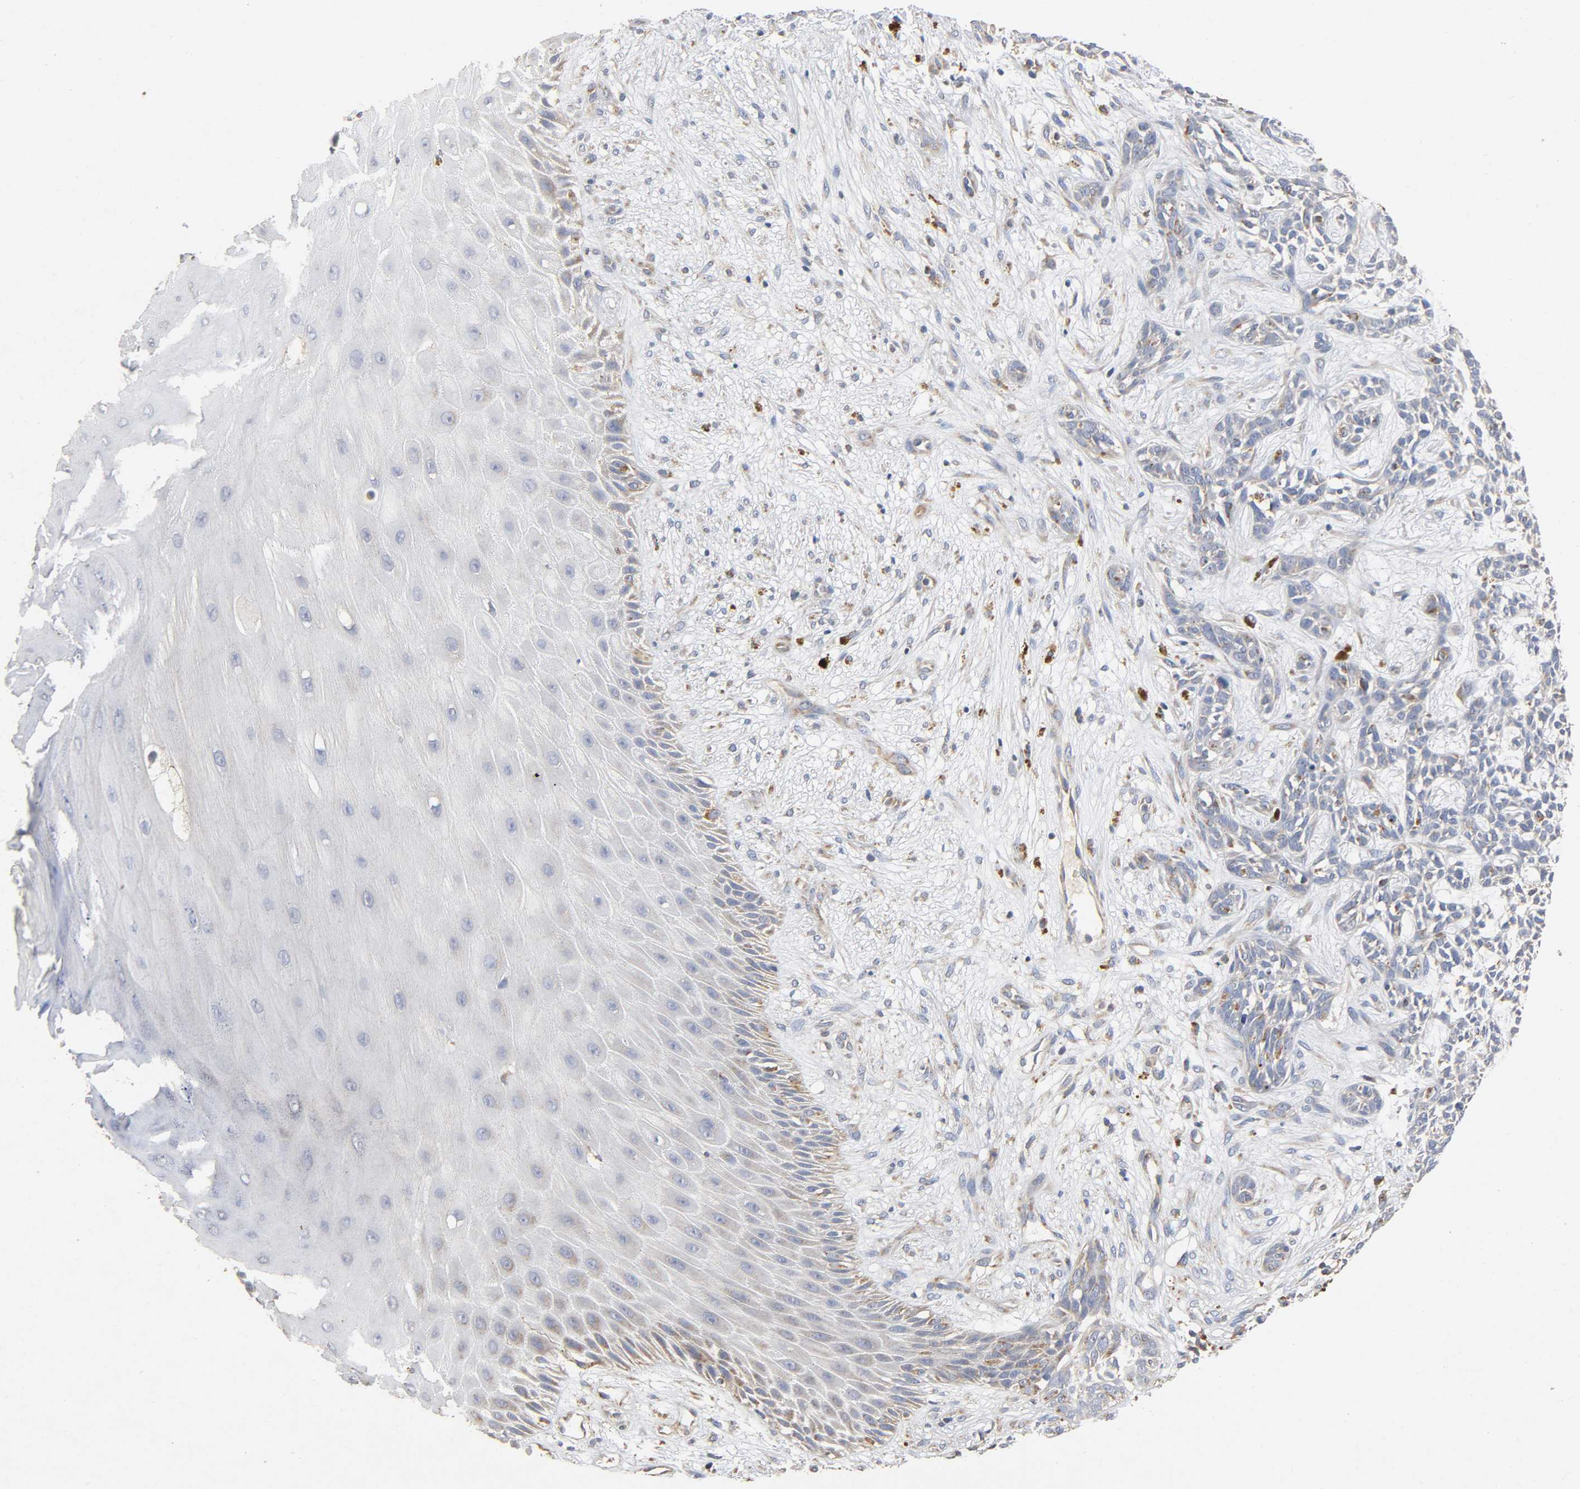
{"staining": {"intensity": "negative", "quantity": "none", "location": "none"}, "tissue": "skin cancer", "cell_type": "Tumor cells", "image_type": "cancer", "snomed": [{"axis": "morphology", "description": "Basal cell carcinoma"}, {"axis": "topography", "description": "Skin"}], "caption": "Basal cell carcinoma (skin) stained for a protein using IHC displays no expression tumor cells.", "gene": "NDUFS3", "patient": {"sex": "female", "age": 84}}